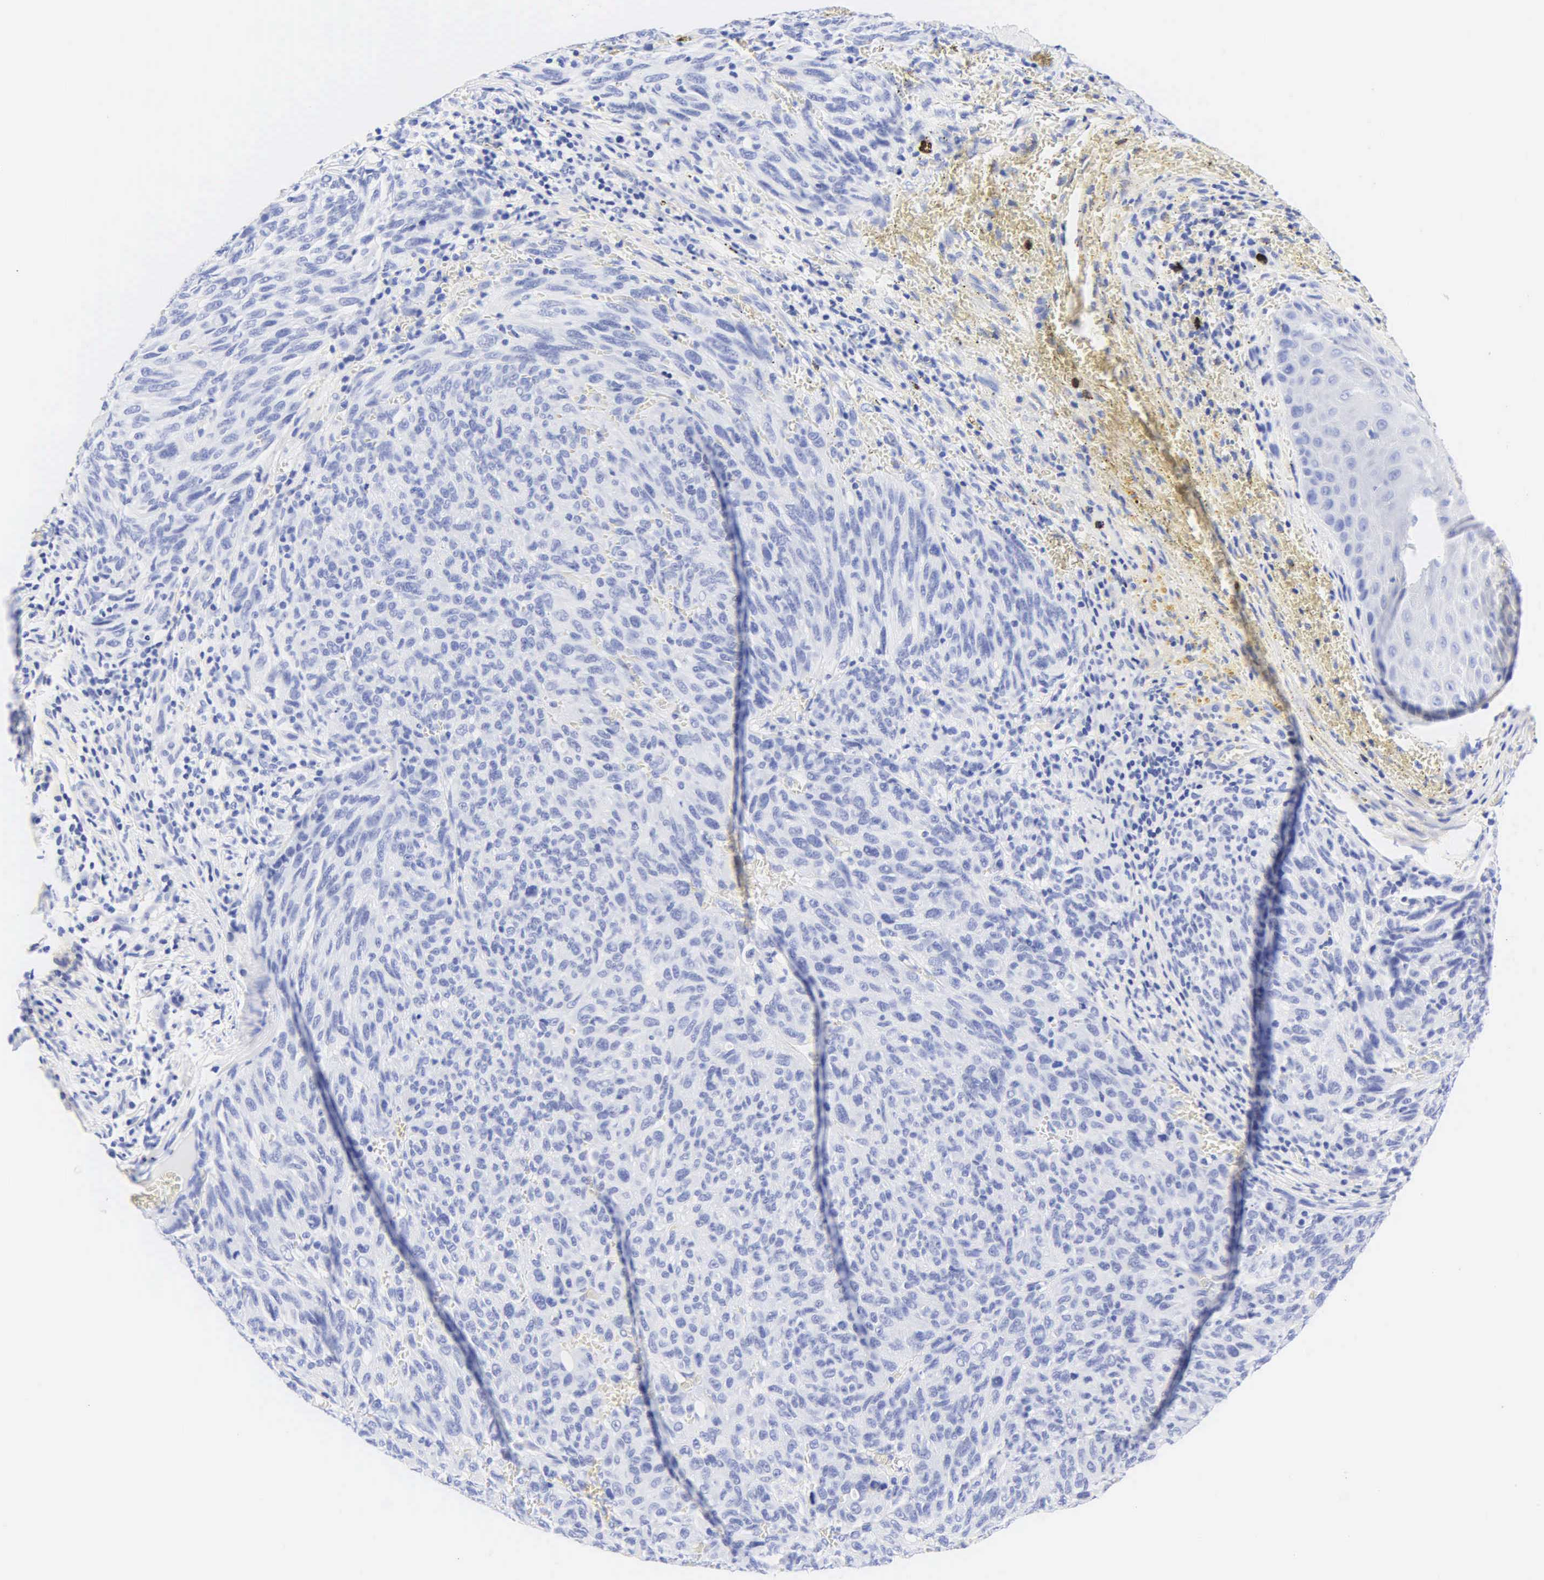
{"staining": {"intensity": "negative", "quantity": "none", "location": "none"}, "tissue": "melanoma", "cell_type": "Tumor cells", "image_type": "cancer", "snomed": [{"axis": "morphology", "description": "Malignant melanoma, NOS"}, {"axis": "topography", "description": "Skin"}], "caption": "This is a image of immunohistochemistry (IHC) staining of melanoma, which shows no staining in tumor cells.", "gene": "KRT20", "patient": {"sex": "male", "age": 76}}